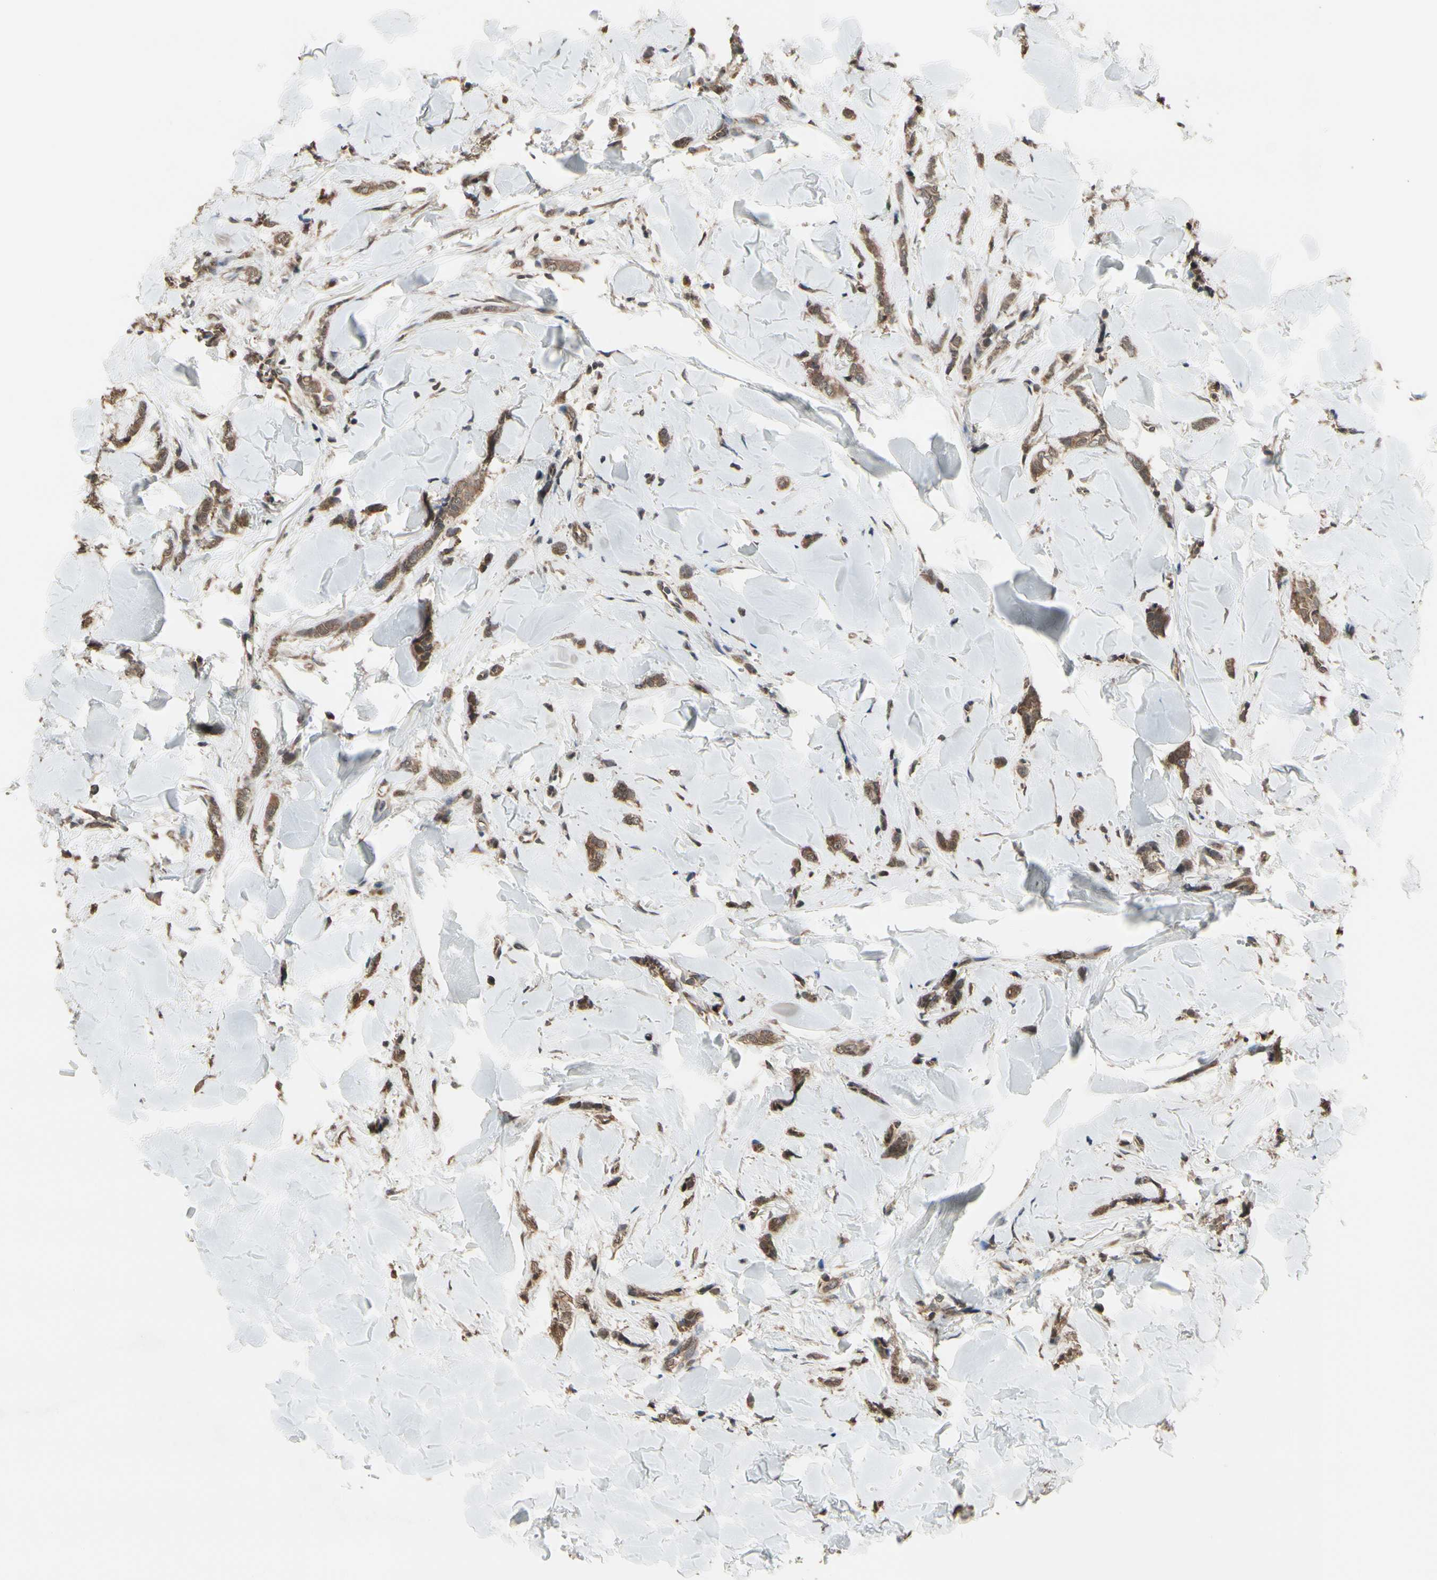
{"staining": {"intensity": "moderate", "quantity": ">75%", "location": "cytoplasmic/membranous"}, "tissue": "breast cancer", "cell_type": "Tumor cells", "image_type": "cancer", "snomed": [{"axis": "morphology", "description": "Lobular carcinoma"}, {"axis": "topography", "description": "Skin"}, {"axis": "topography", "description": "Breast"}], "caption": "IHC of breast cancer exhibits medium levels of moderate cytoplasmic/membranous staining in approximately >75% of tumor cells.", "gene": "PNPLA7", "patient": {"sex": "female", "age": 46}}